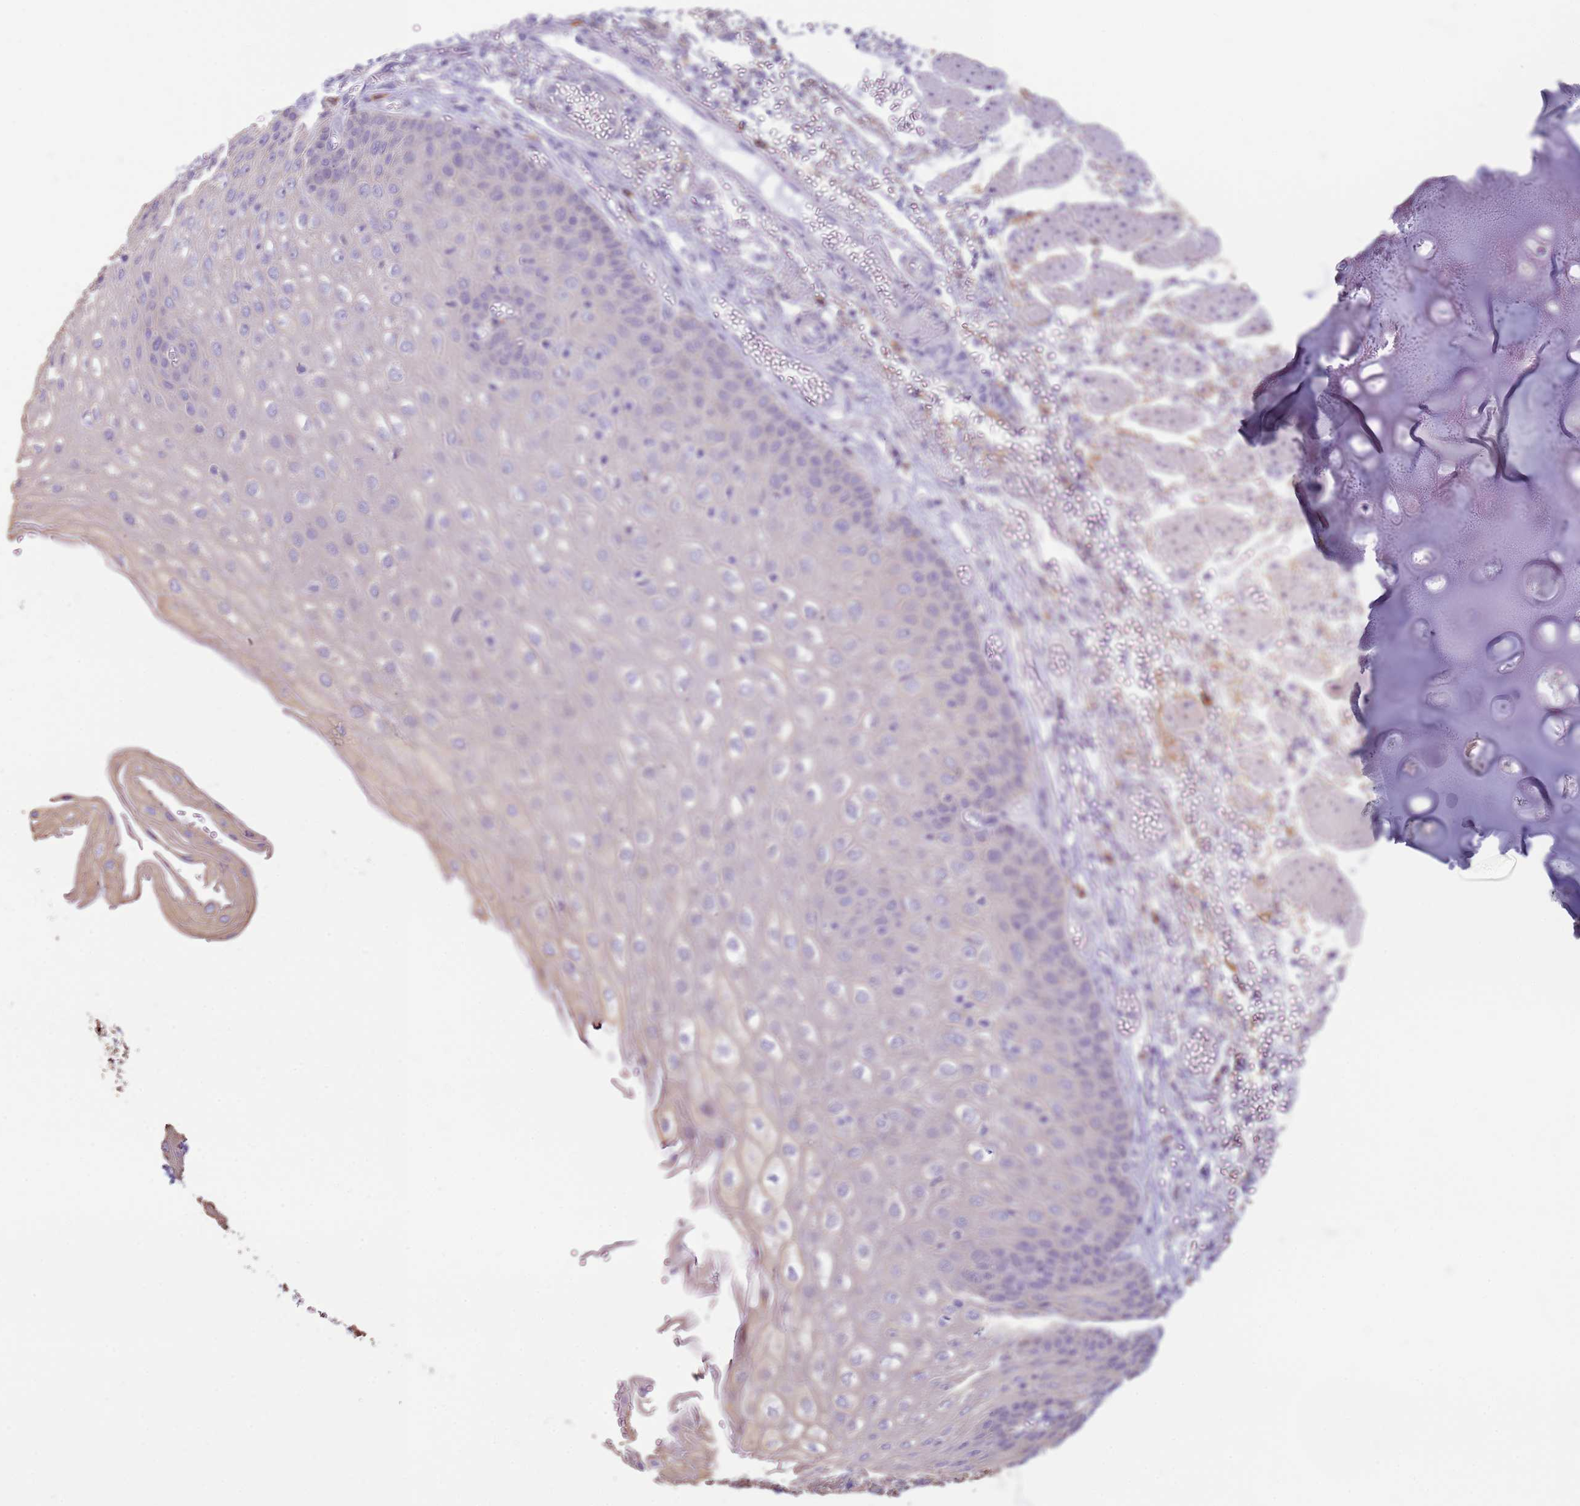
{"staining": {"intensity": "negative", "quantity": "none", "location": "none"}, "tissue": "esophagus", "cell_type": "Squamous epithelial cells", "image_type": "normal", "snomed": [{"axis": "morphology", "description": "Normal tissue, NOS"}, {"axis": "topography", "description": "Esophagus"}], "caption": "This histopathology image is of benign esophagus stained with IHC to label a protein in brown with the nuclei are counter-stained blue. There is no positivity in squamous epithelial cells. Brightfield microscopy of immunohistochemistry stained with DAB (3,3'-diaminobenzidine) (brown) and hematoxylin (blue), captured at high magnification.", "gene": "OAF", "patient": {"sex": "male", "age": 81}}